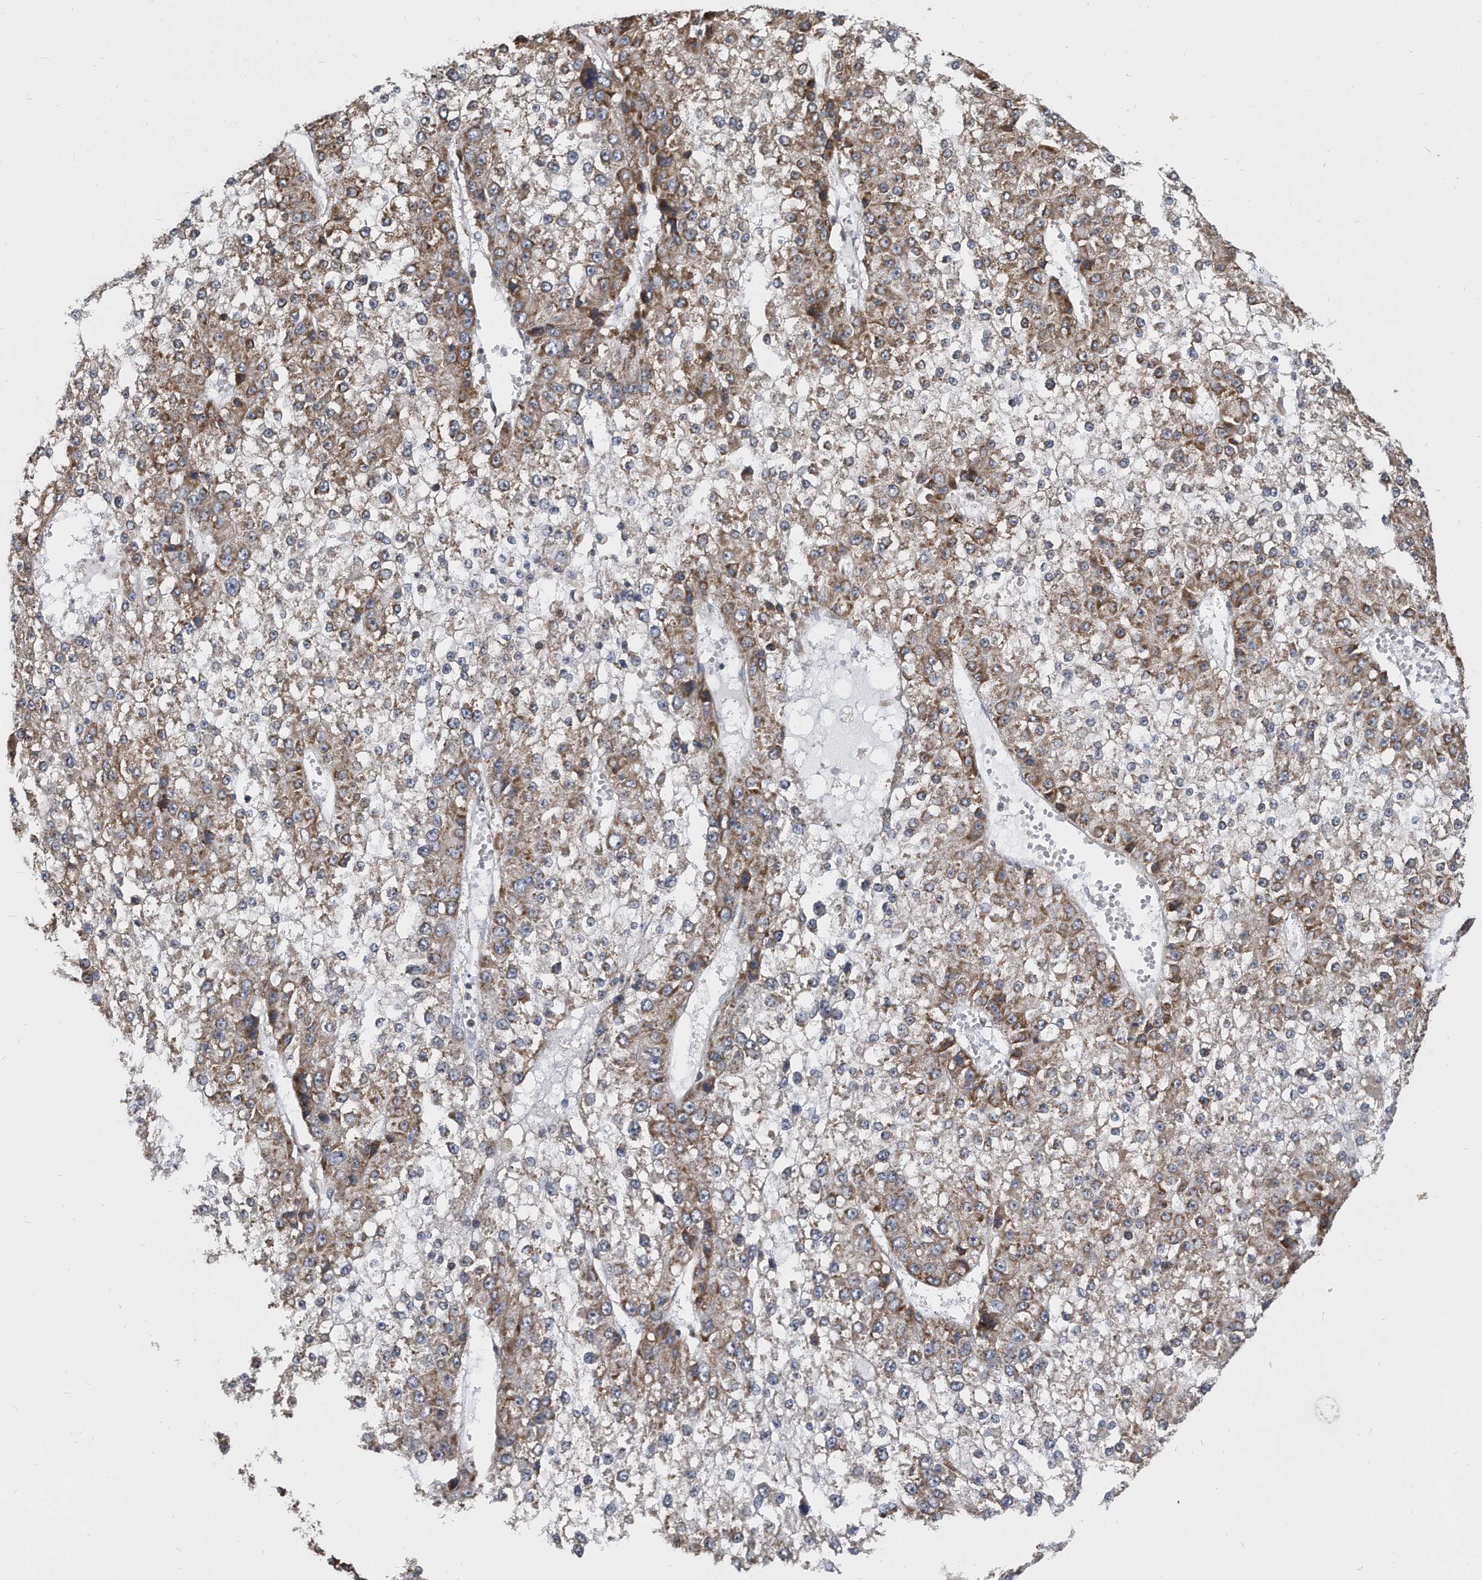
{"staining": {"intensity": "moderate", "quantity": ">75%", "location": "cytoplasmic/membranous"}, "tissue": "liver cancer", "cell_type": "Tumor cells", "image_type": "cancer", "snomed": [{"axis": "morphology", "description": "Carcinoma, Hepatocellular, NOS"}, {"axis": "topography", "description": "Liver"}], "caption": "This is an image of immunohistochemistry staining of liver hepatocellular carcinoma, which shows moderate staining in the cytoplasmic/membranous of tumor cells.", "gene": "CCDC47", "patient": {"sex": "female", "age": 73}}